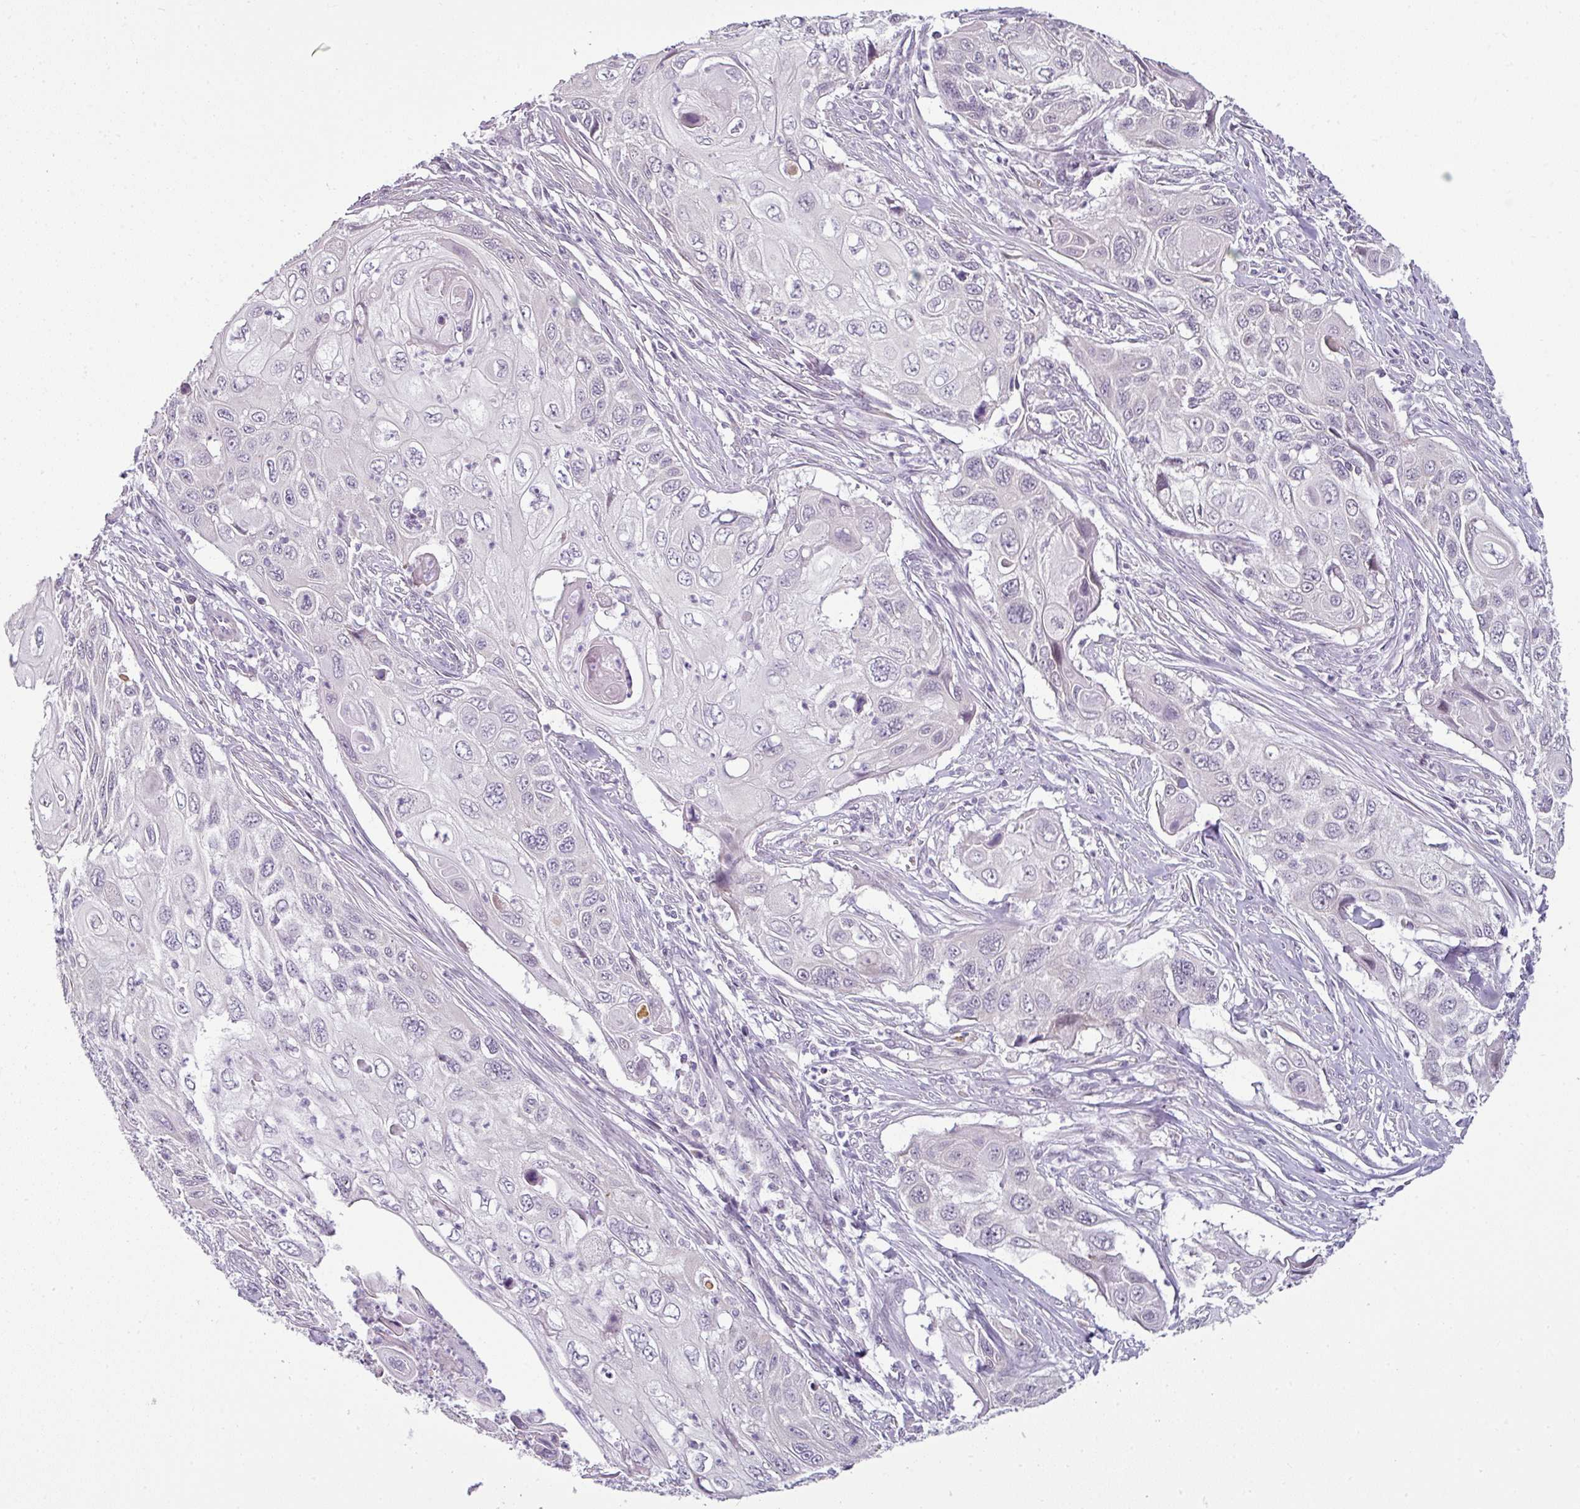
{"staining": {"intensity": "negative", "quantity": "none", "location": "none"}, "tissue": "cervical cancer", "cell_type": "Tumor cells", "image_type": "cancer", "snomed": [{"axis": "morphology", "description": "Squamous cell carcinoma, NOS"}, {"axis": "topography", "description": "Cervix"}], "caption": "Cervical cancer was stained to show a protein in brown. There is no significant staining in tumor cells.", "gene": "OR52D1", "patient": {"sex": "female", "age": 70}}